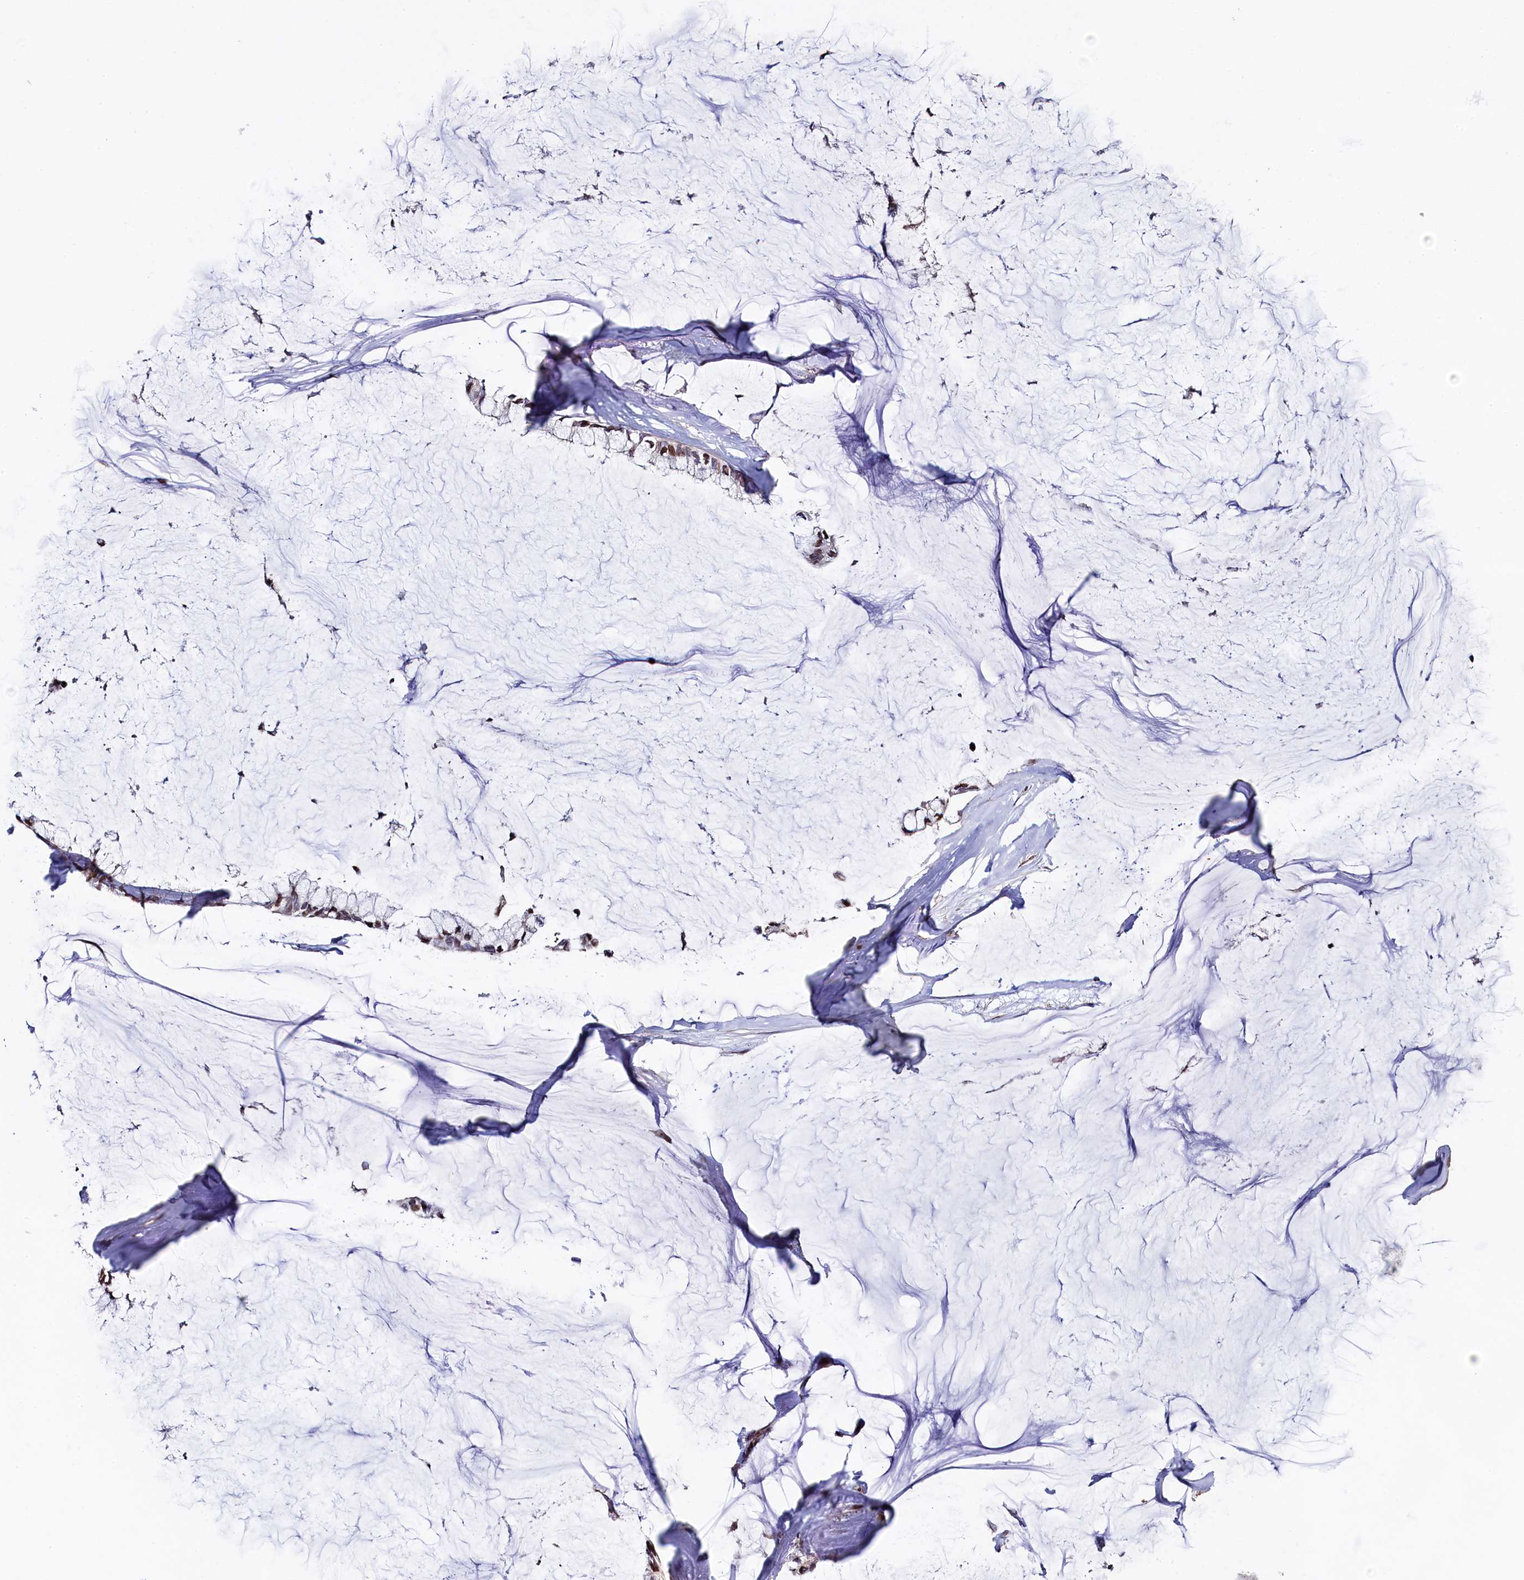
{"staining": {"intensity": "moderate", "quantity": ">75%", "location": "nuclear"}, "tissue": "ovarian cancer", "cell_type": "Tumor cells", "image_type": "cancer", "snomed": [{"axis": "morphology", "description": "Cystadenocarcinoma, mucinous, NOS"}, {"axis": "topography", "description": "Ovary"}], "caption": "A medium amount of moderate nuclear staining is appreciated in approximately >75% of tumor cells in ovarian mucinous cystadenocarcinoma tissue.", "gene": "TGDS", "patient": {"sex": "female", "age": 39}}